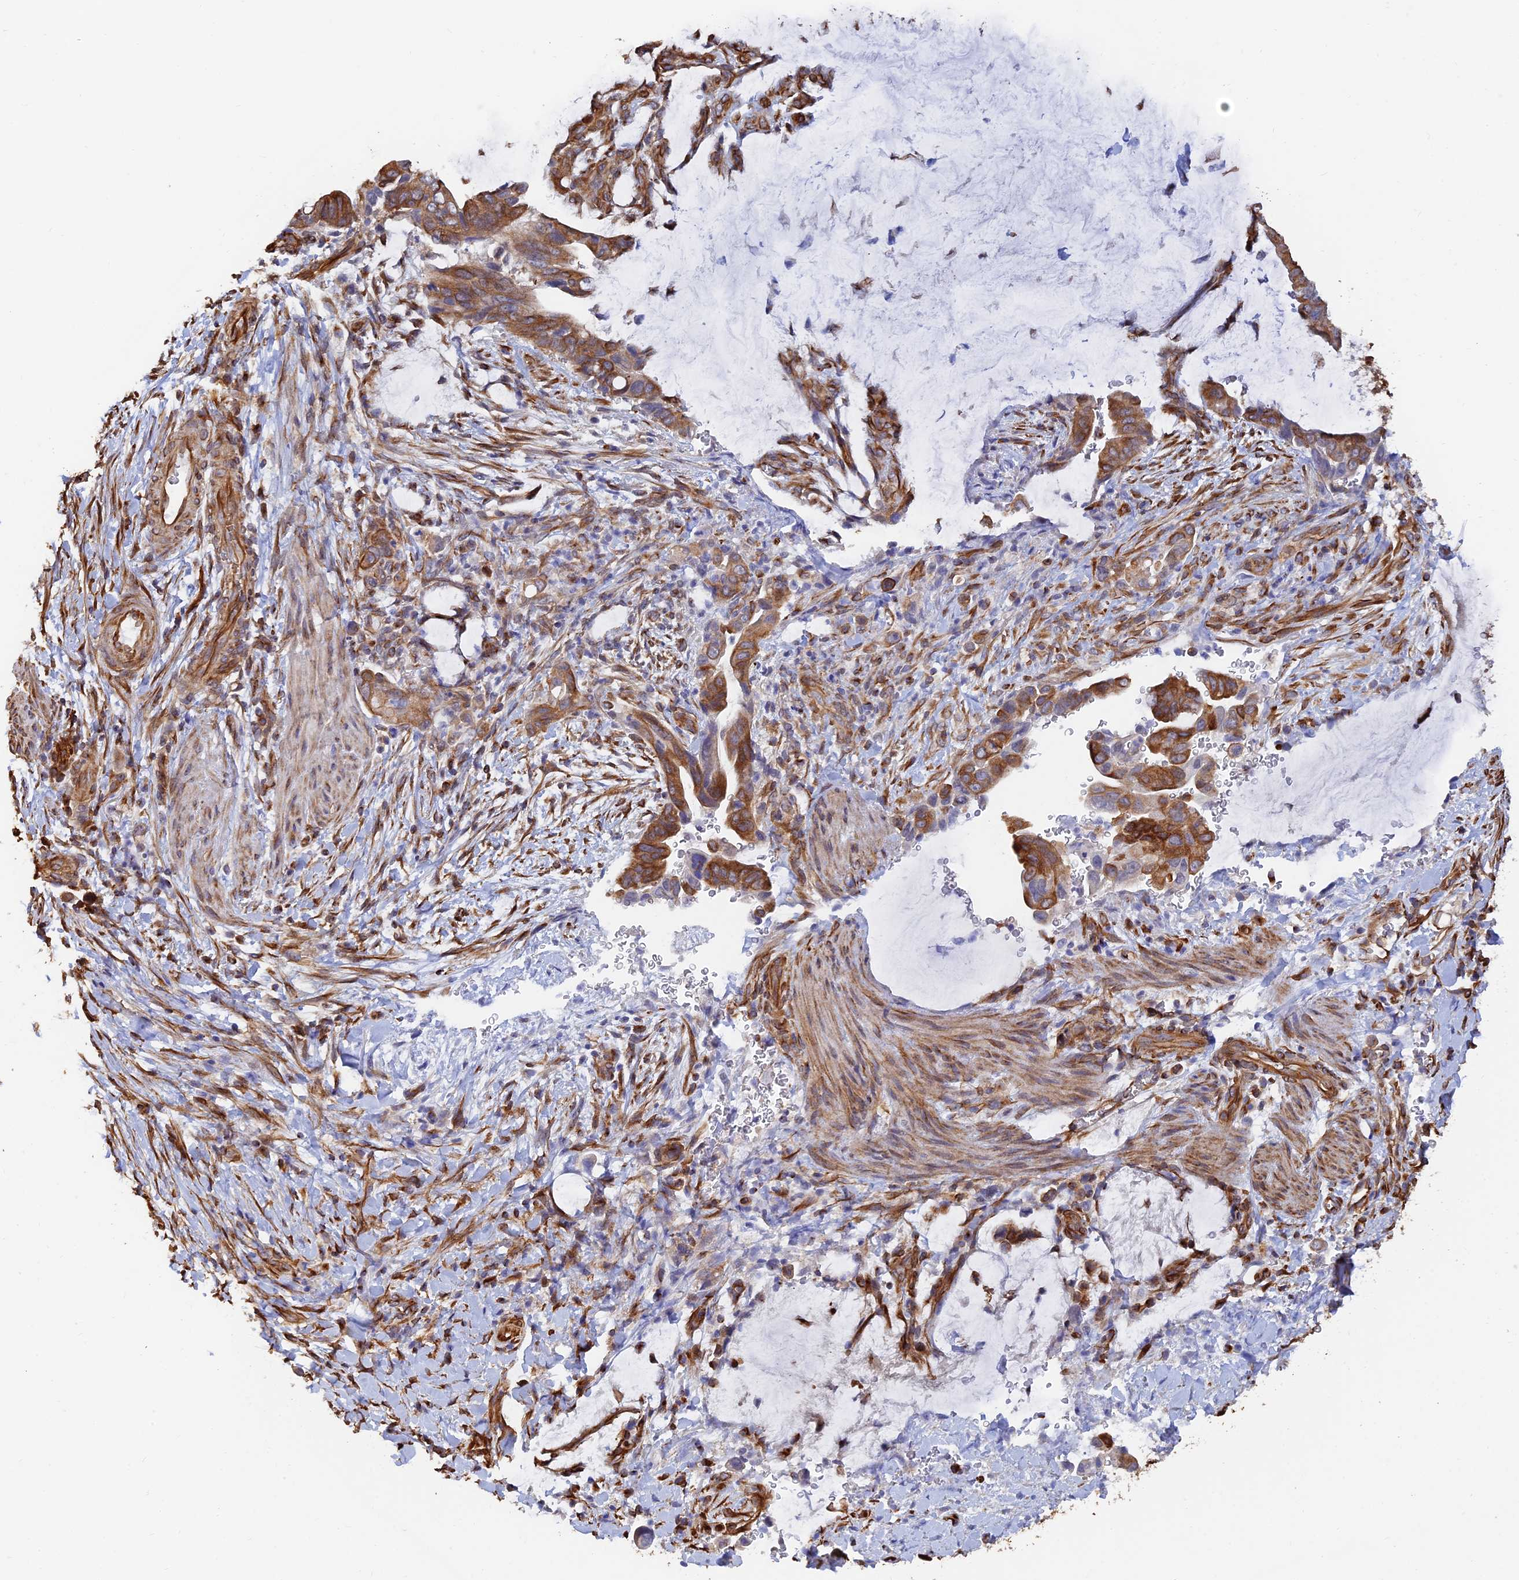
{"staining": {"intensity": "strong", "quantity": "25%-75%", "location": "cytoplasmic/membranous"}, "tissue": "pancreatic cancer", "cell_type": "Tumor cells", "image_type": "cancer", "snomed": [{"axis": "morphology", "description": "Adenocarcinoma, NOS"}, {"axis": "topography", "description": "Pancreas"}], "caption": "Pancreatic cancer stained with a brown dye reveals strong cytoplasmic/membranous positive expression in approximately 25%-75% of tumor cells.", "gene": "WBP11", "patient": {"sex": "male", "age": 75}}